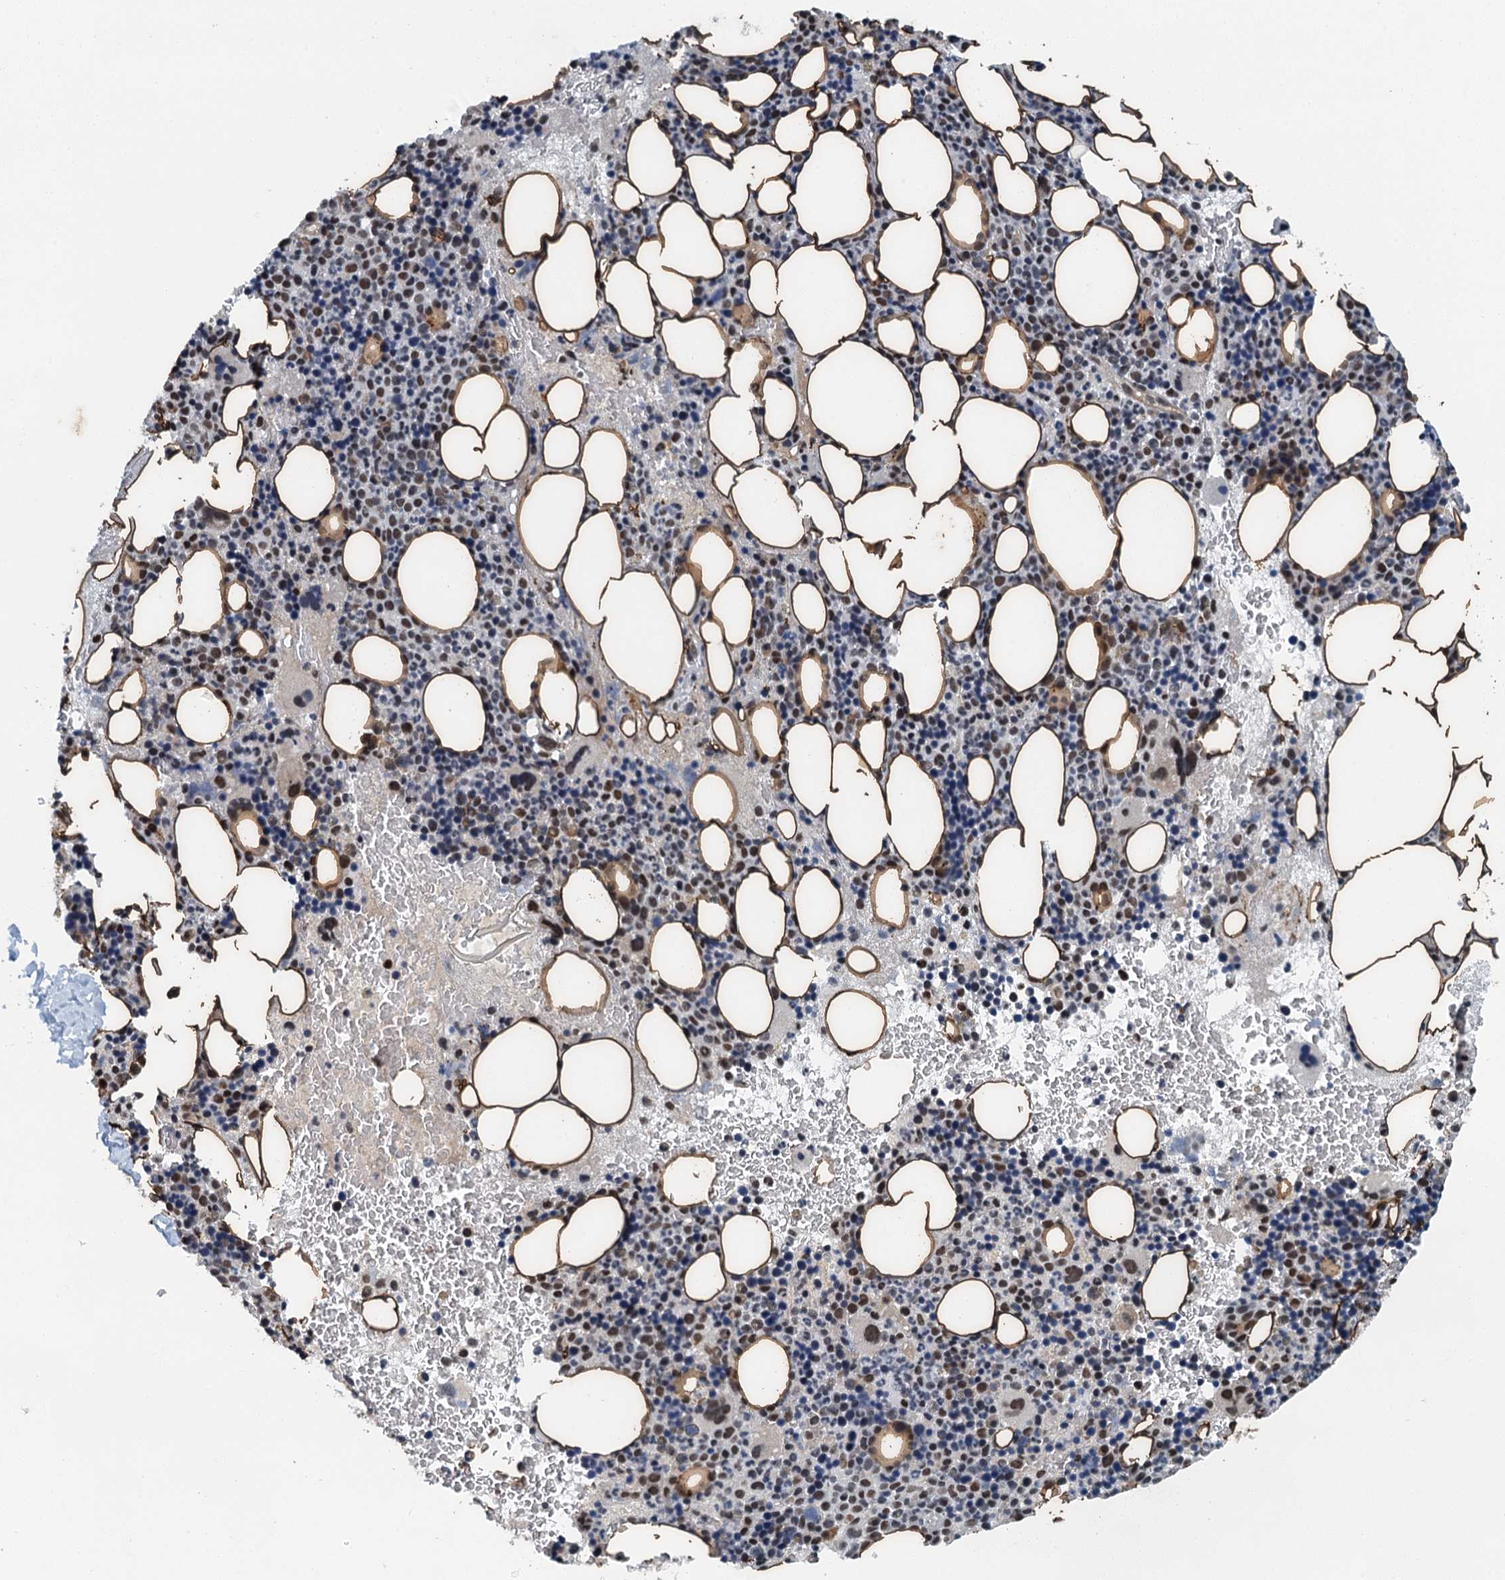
{"staining": {"intensity": "moderate", "quantity": "25%-75%", "location": "nuclear"}, "tissue": "bone marrow", "cell_type": "Hematopoietic cells", "image_type": "normal", "snomed": [{"axis": "morphology", "description": "Normal tissue, NOS"}, {"axis": "topography", "description": "Bone marrow"}], "caption": "DAB (3,3'-diaminobenzidine) immunohistochemical staining of unremarkable bone marrow demonstrates moderate nuclear protein expression in about 25%-75% of hematopoietic cells. (brown staining indicates protein expression, while blue staining denotes nuclei).", "gene": "MTA3", "patient": {"sex": "male", "age": 89}}